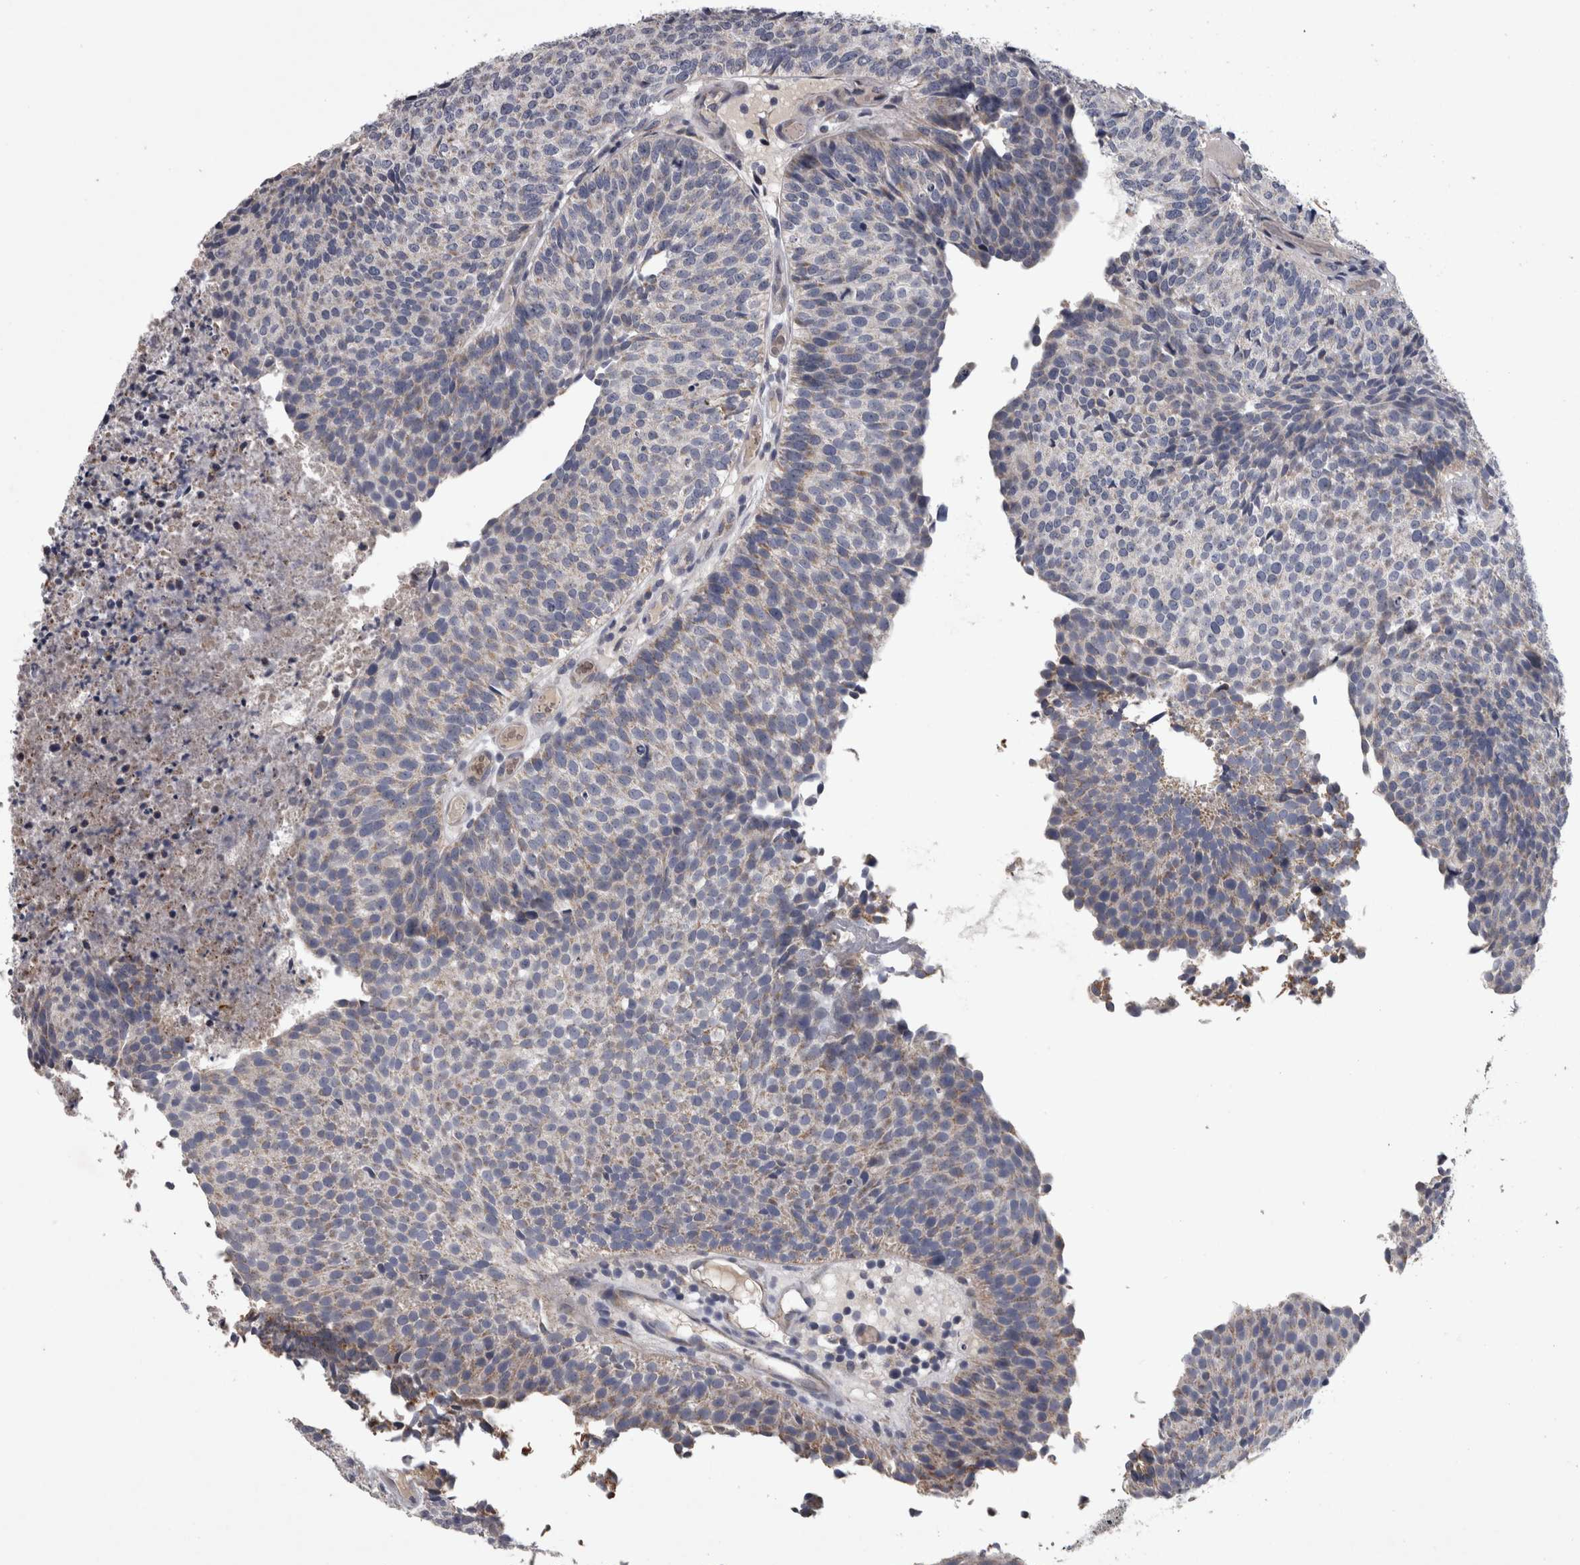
{"staining": {"intensity": "moderate", "quantity": "<25%", "location": "cytoplasmic/membranous"}, "tissue": "urothelial cancer", "cell_type": "Tumor cells", "image_type": "cancer", "snomed": [{"axis": "morphology", "description": "Urothelial carcinoma, Low grade"}, {"axis": "topography", "description": "Urinary bladder"}], "caption": "IHC (DAB) staining of low-grade urothelial carcinoma exhibits moderate cytoplasmic/membranous protein expression in approximately <25% of tumor cells. (Brightfield microscopy of DAB IHC at high magnification).", "gene": "DBT", "patient": {"sex": "male", "age": 86}}